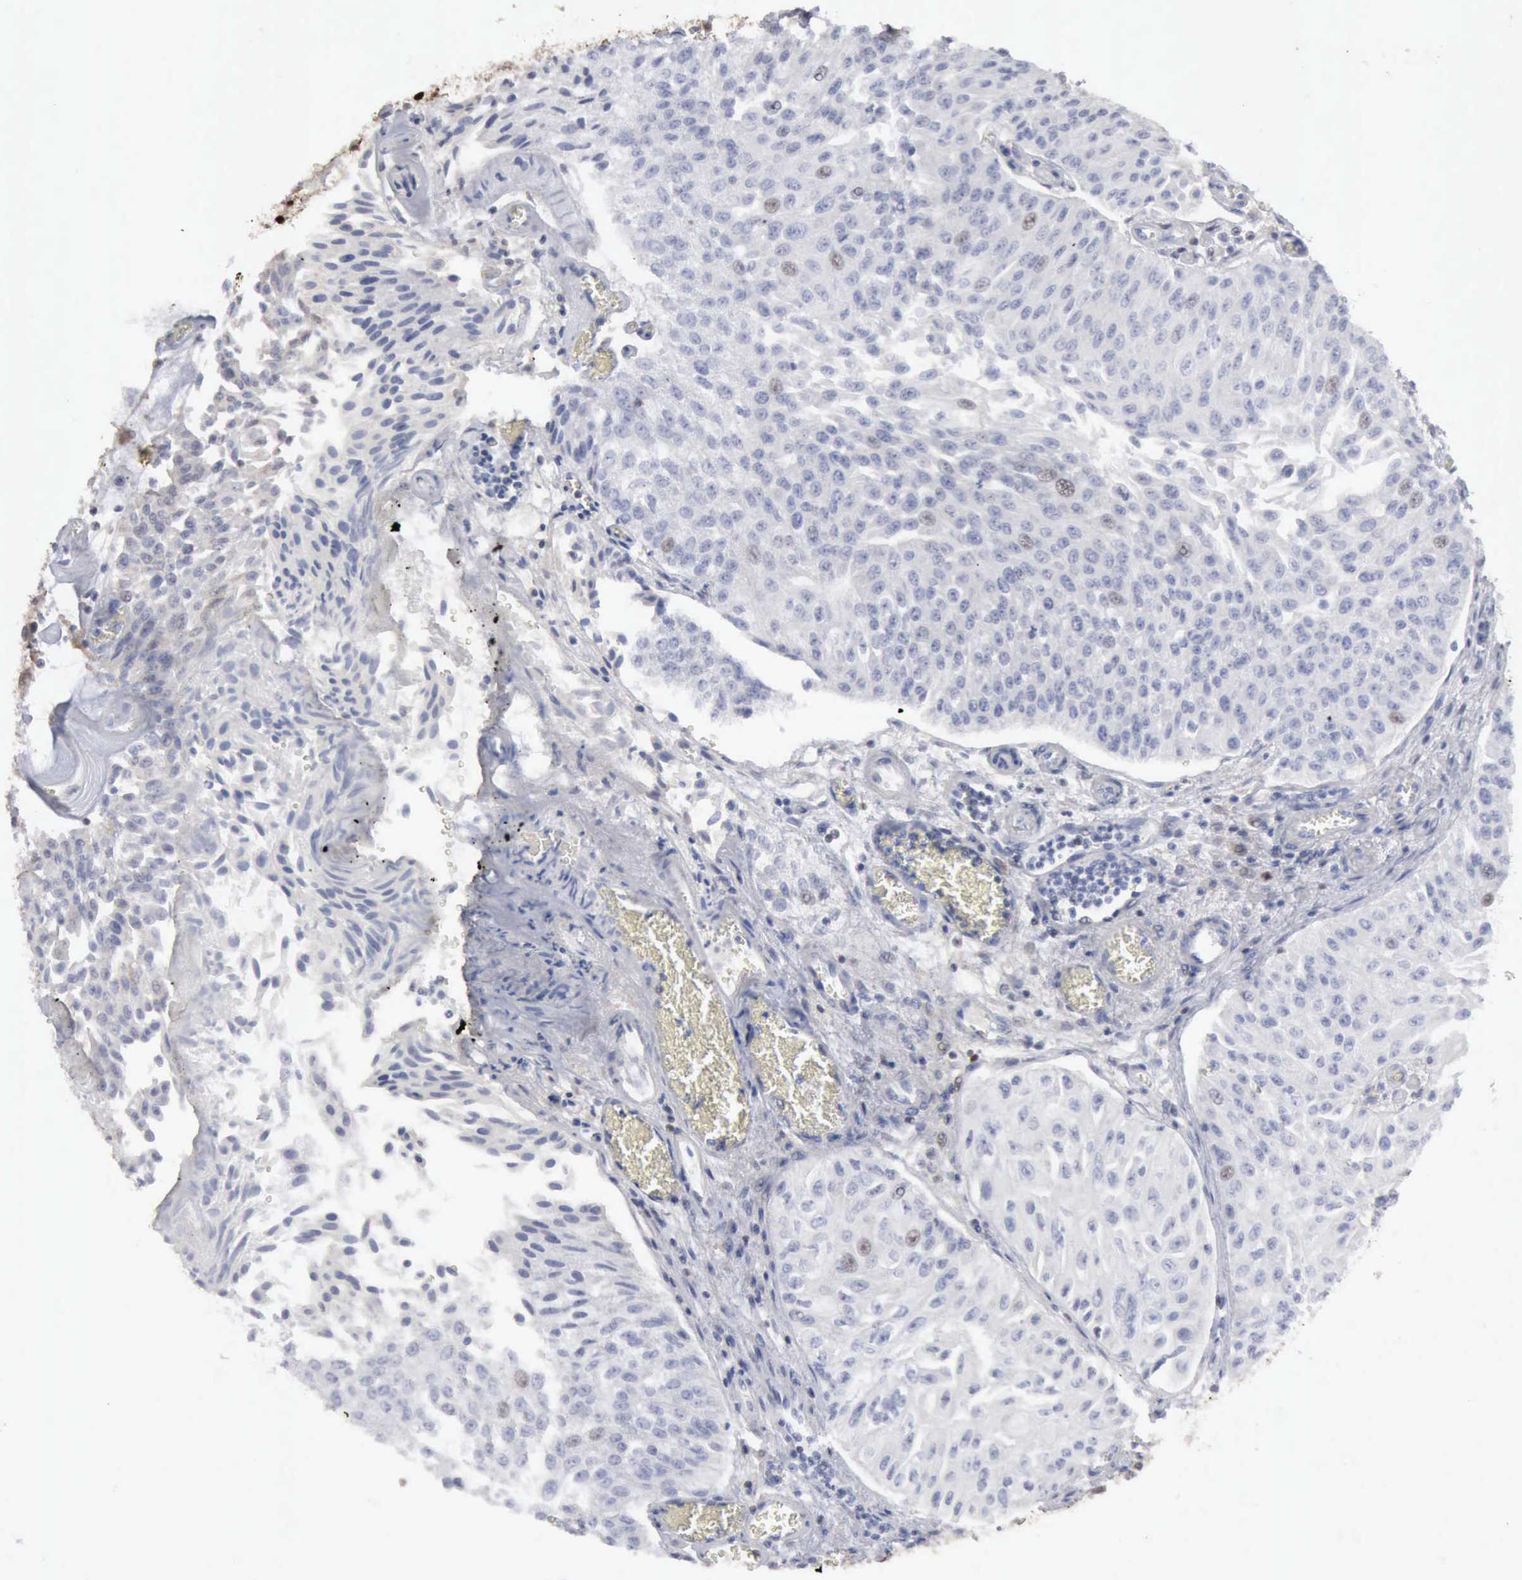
{"staining": {"intensity": "weak", "quantity": "<25%", "location": "nuclear"}, "tissue": "urothelial cancer", "cell_type": "Tumor cells", "image_type": "cancer", "snomed": [{"axis": "morphology", "description": "Urothelial carcinoma, Low grade"}, {"axis": "topography", "description": "Urinary bladder"}], "caption": "Immunohistochemistry photomicrograph of urothelial cancer stained for a protein (brown), which shows no positivity in tumor cells.", "gene": "STAT1", "patient": {"sex": "male", "age": 86}}